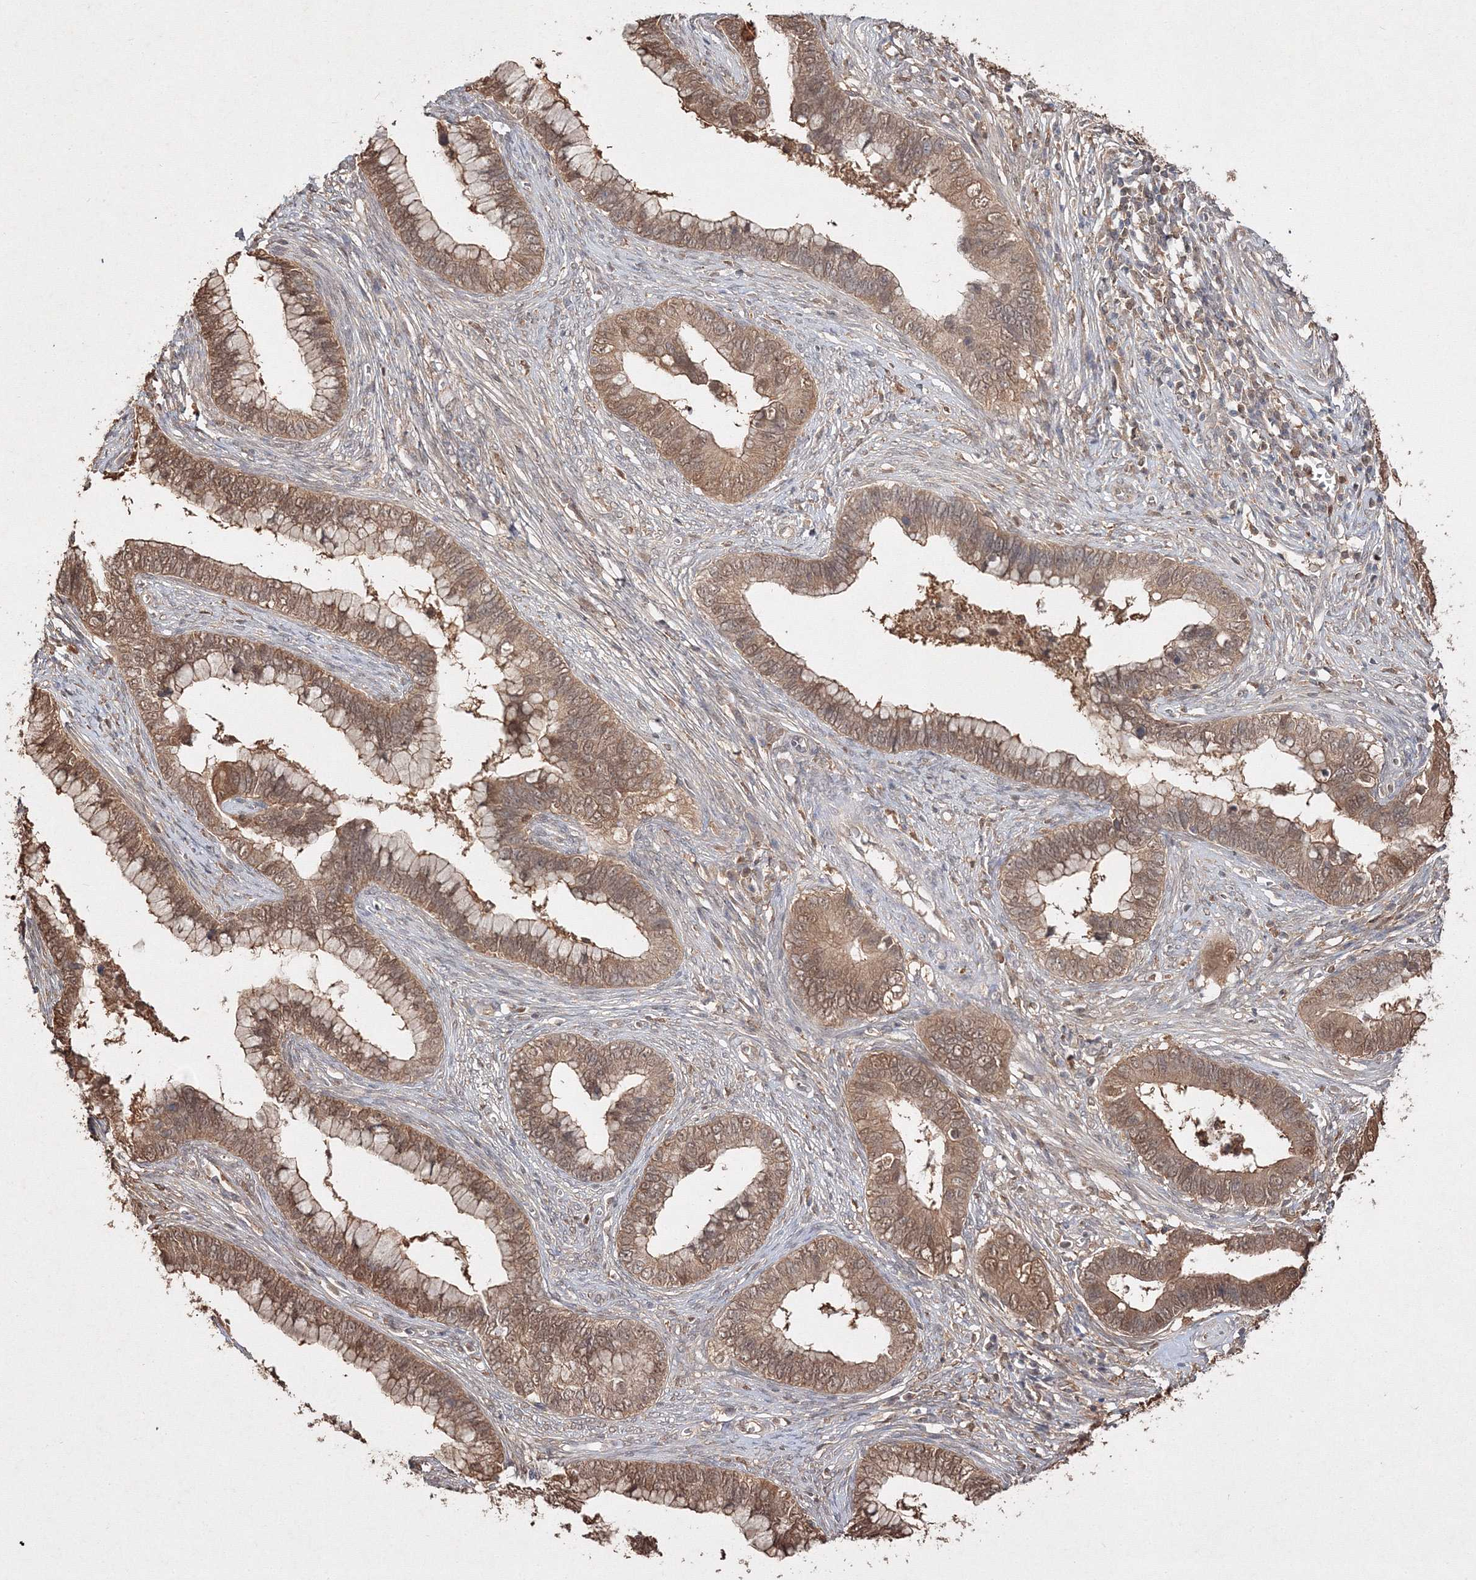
{"staining": {"intensity": "moderate", "quantity": ">75%", "location": "cytoplasmic/membranous,nuclear"}, "tissue": "cervical cancer", "cell_type": "Tumor cells", "image_type": "cancer", "snomed": [{"axis": "morphology", "description": "Adenocarcinoma, NOS"}, {"axis": "topography", "description": "Cervix"}], "caption": "High-power microscopy captured an IHC photomicrograph of cervical adenocarcinoma, revealing moderate cytoplasmic/membranous and nuclear staining in about >75% of tumor cells.", "gene": "S100A11", "patient": {"sex": "female", "age": 44}}